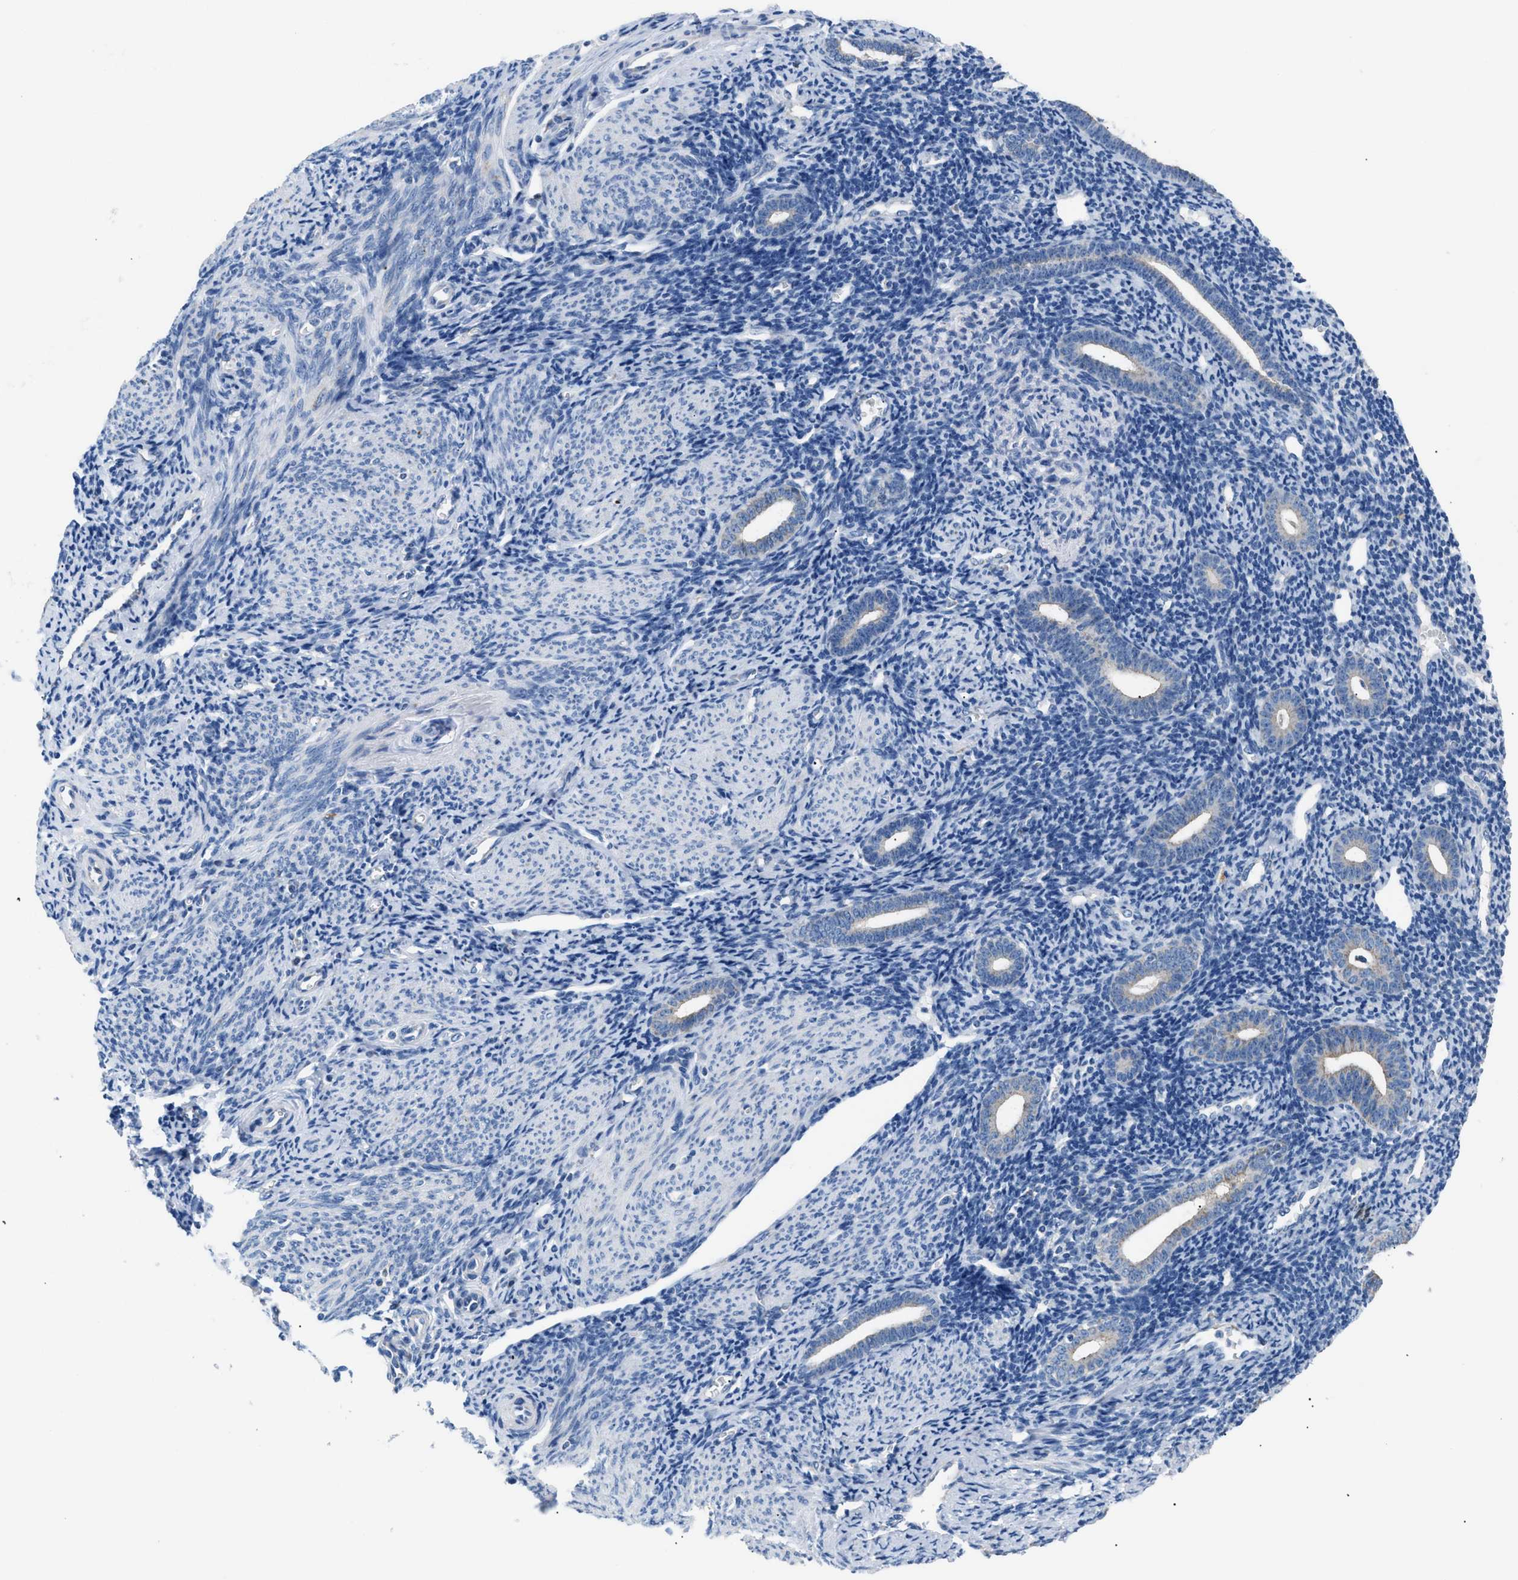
{"staining": {"intensity": "negative", "quantity": "none", "location": "none"}, "tissue": "endometrium", "cell_type": "Cells in endometrial stroma", "image_type": "normal", "snomed": [{"axis": "morphology", "description": "Normal tissue, NOS"}, {"axis": "topography", "description": "Endometrium"}], "caption": "This image is of unremarkable endometrium stained with immunohistochemistry to label a protein in brown with the nuclei are counter-stained blue. There is no positivity in cells in endometrial stroma.", "gene": "ILDR1", "patient": {"sex": "female", "age": 50}}